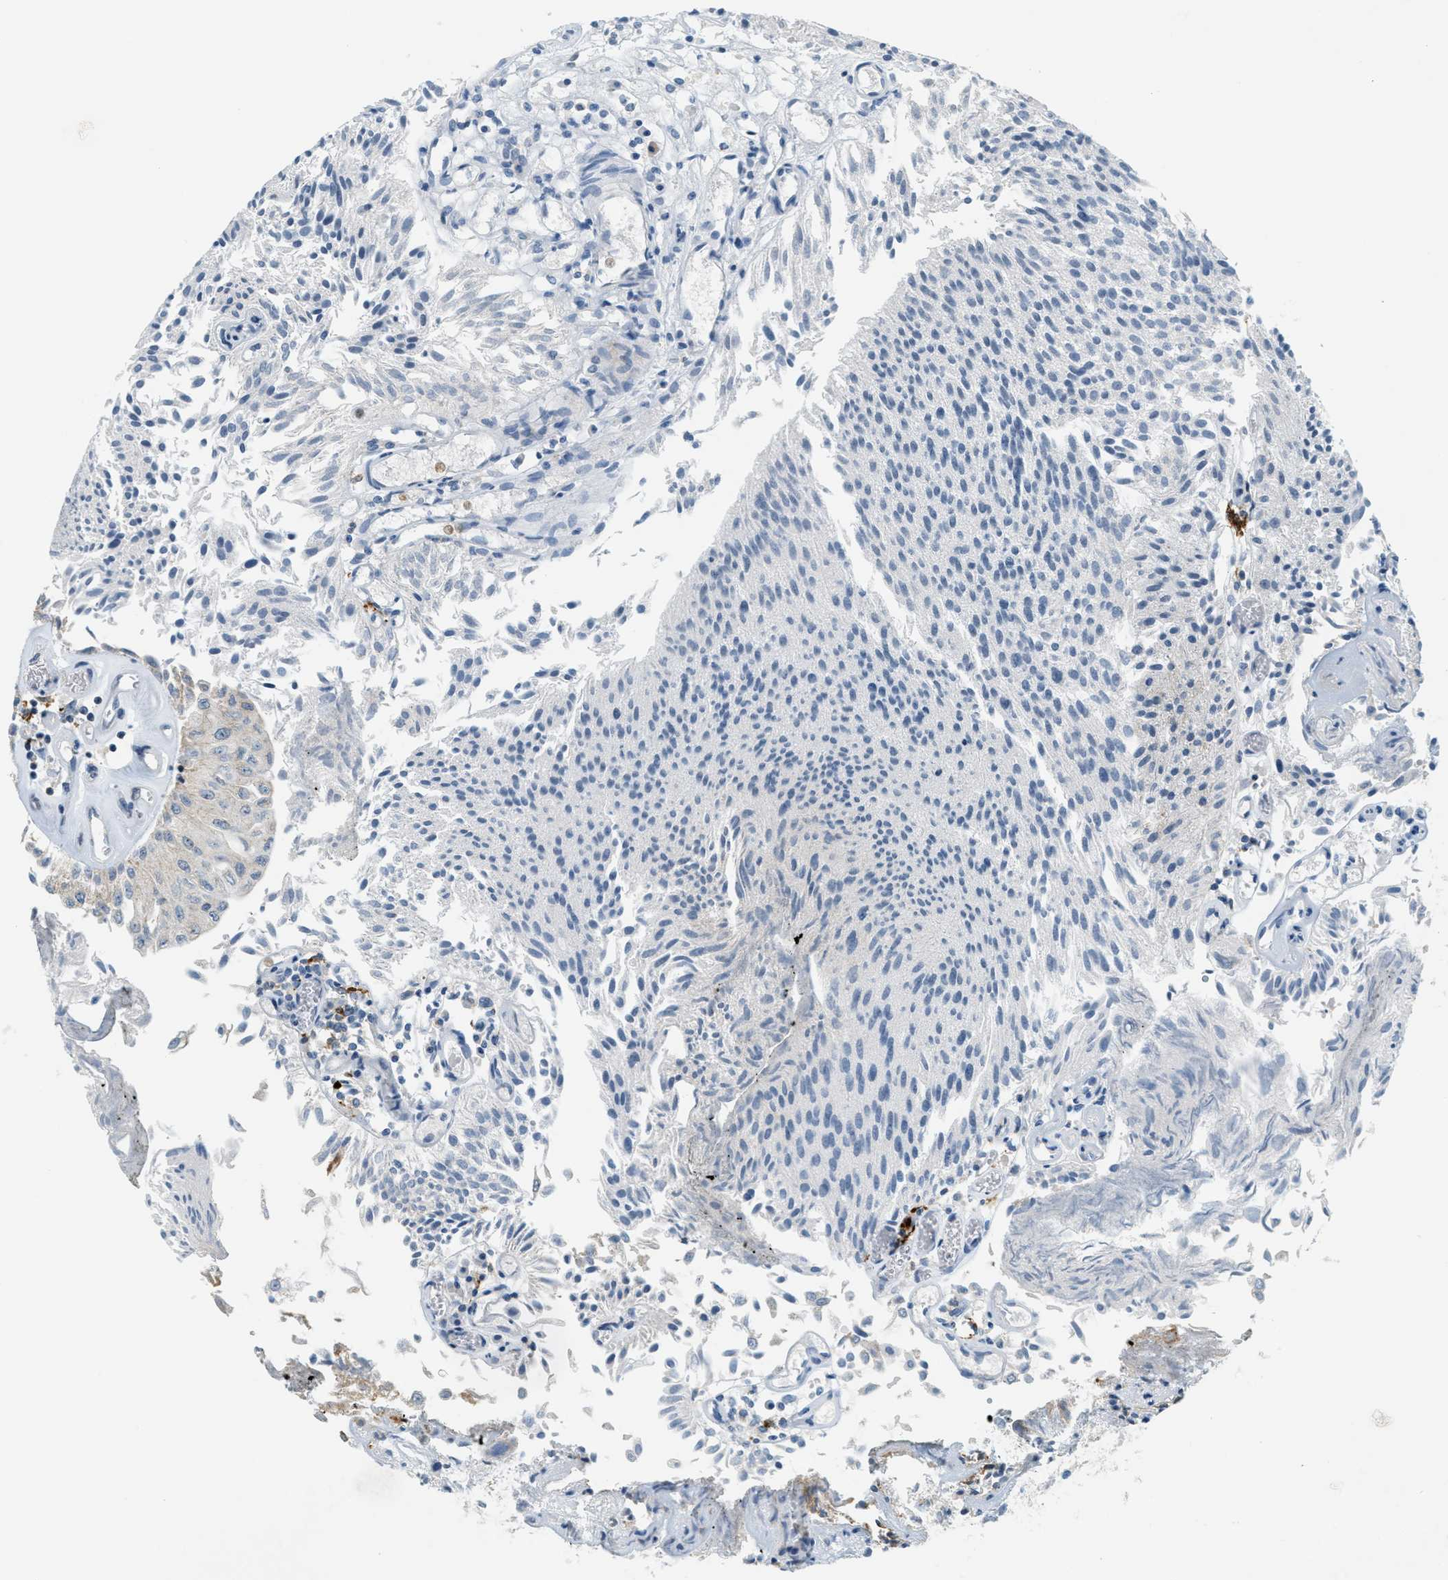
{"staining": {"intensity": "weak", "quantity": "<25%", "location": "cytoplasmic/membranous"}, "tissue": "urothelial cancer", "cell_type": "Tumor cells", "image_type": "cancer", "snomed": [{"axis": "morphology", "description": "Urothelial carcinoma, Low grade"}, {"axis": "topography", "description": "Urinary bladder"}], "caption": "This histopathology image is of urothelial cancer stained with immunohistochemistry to label a protein in brown with the nuclei are counter-stained blue. There is no staining in tumor cells. The staining is performed using DAB (3,3'-diaminobenzidine) brown chromogen with nuclei counter-stained in using hematoxylin.", "gene": "FYN", "patient": {"sex": "male", "age": 86}}